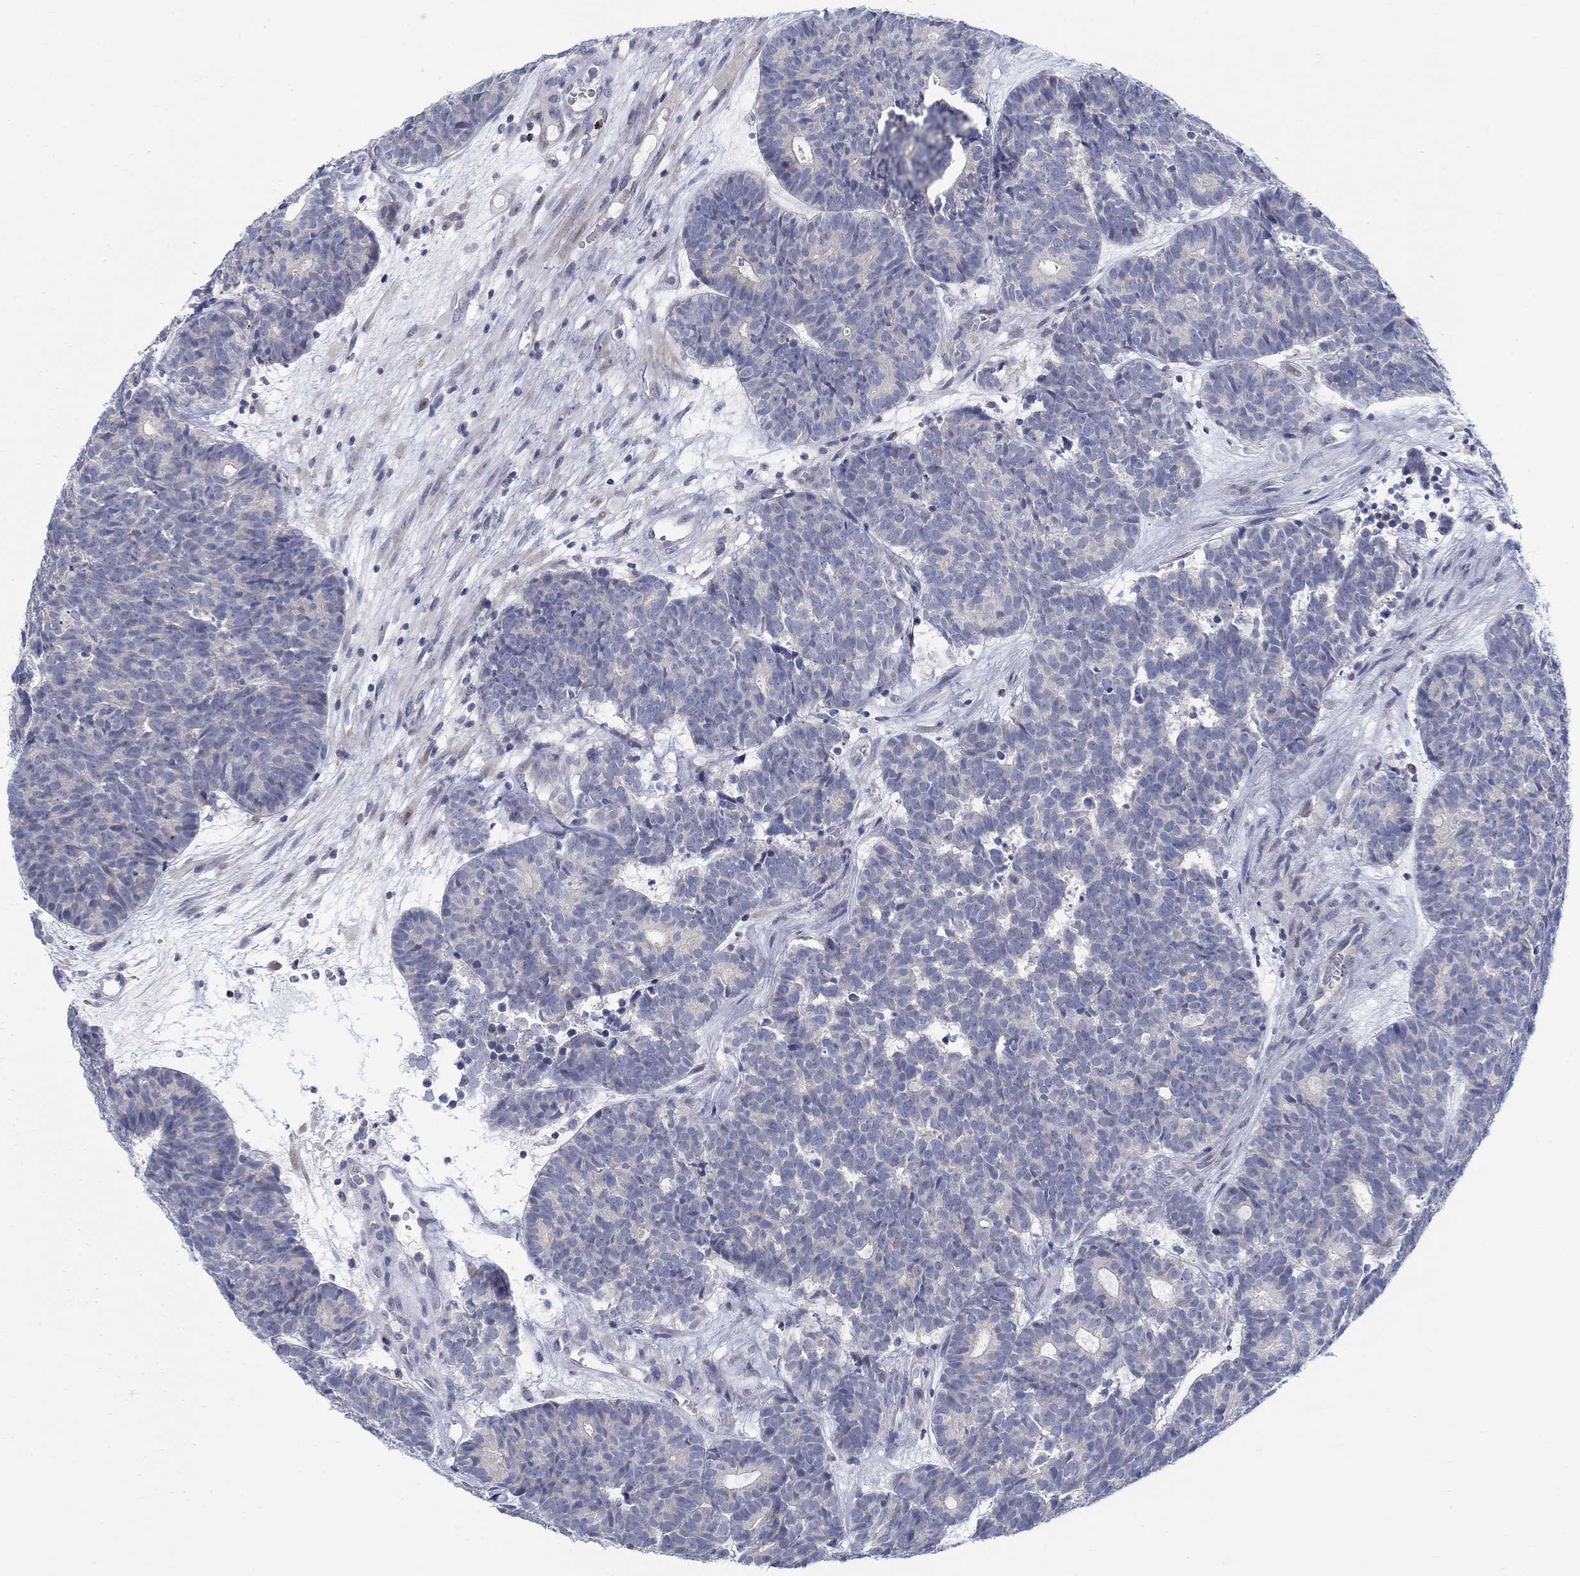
{"staining": {"intensity": "negative", "quantity": "none", "location": "none"}, "tissue": "head and neck cancer", "cell_type": "Tumor cells", "image_type": "cancer", "snomed": [{"axis": "morphology", "description": "Adenocarcinoma, NOS"}, {"axis": "topography", "description": "Head-Neck"}], "caption": "The image demonstrates no significant staining in tumor cells of head and neck cancer.", "gene": "ANO7", "patient": {"sex": "female", "age": 81}}